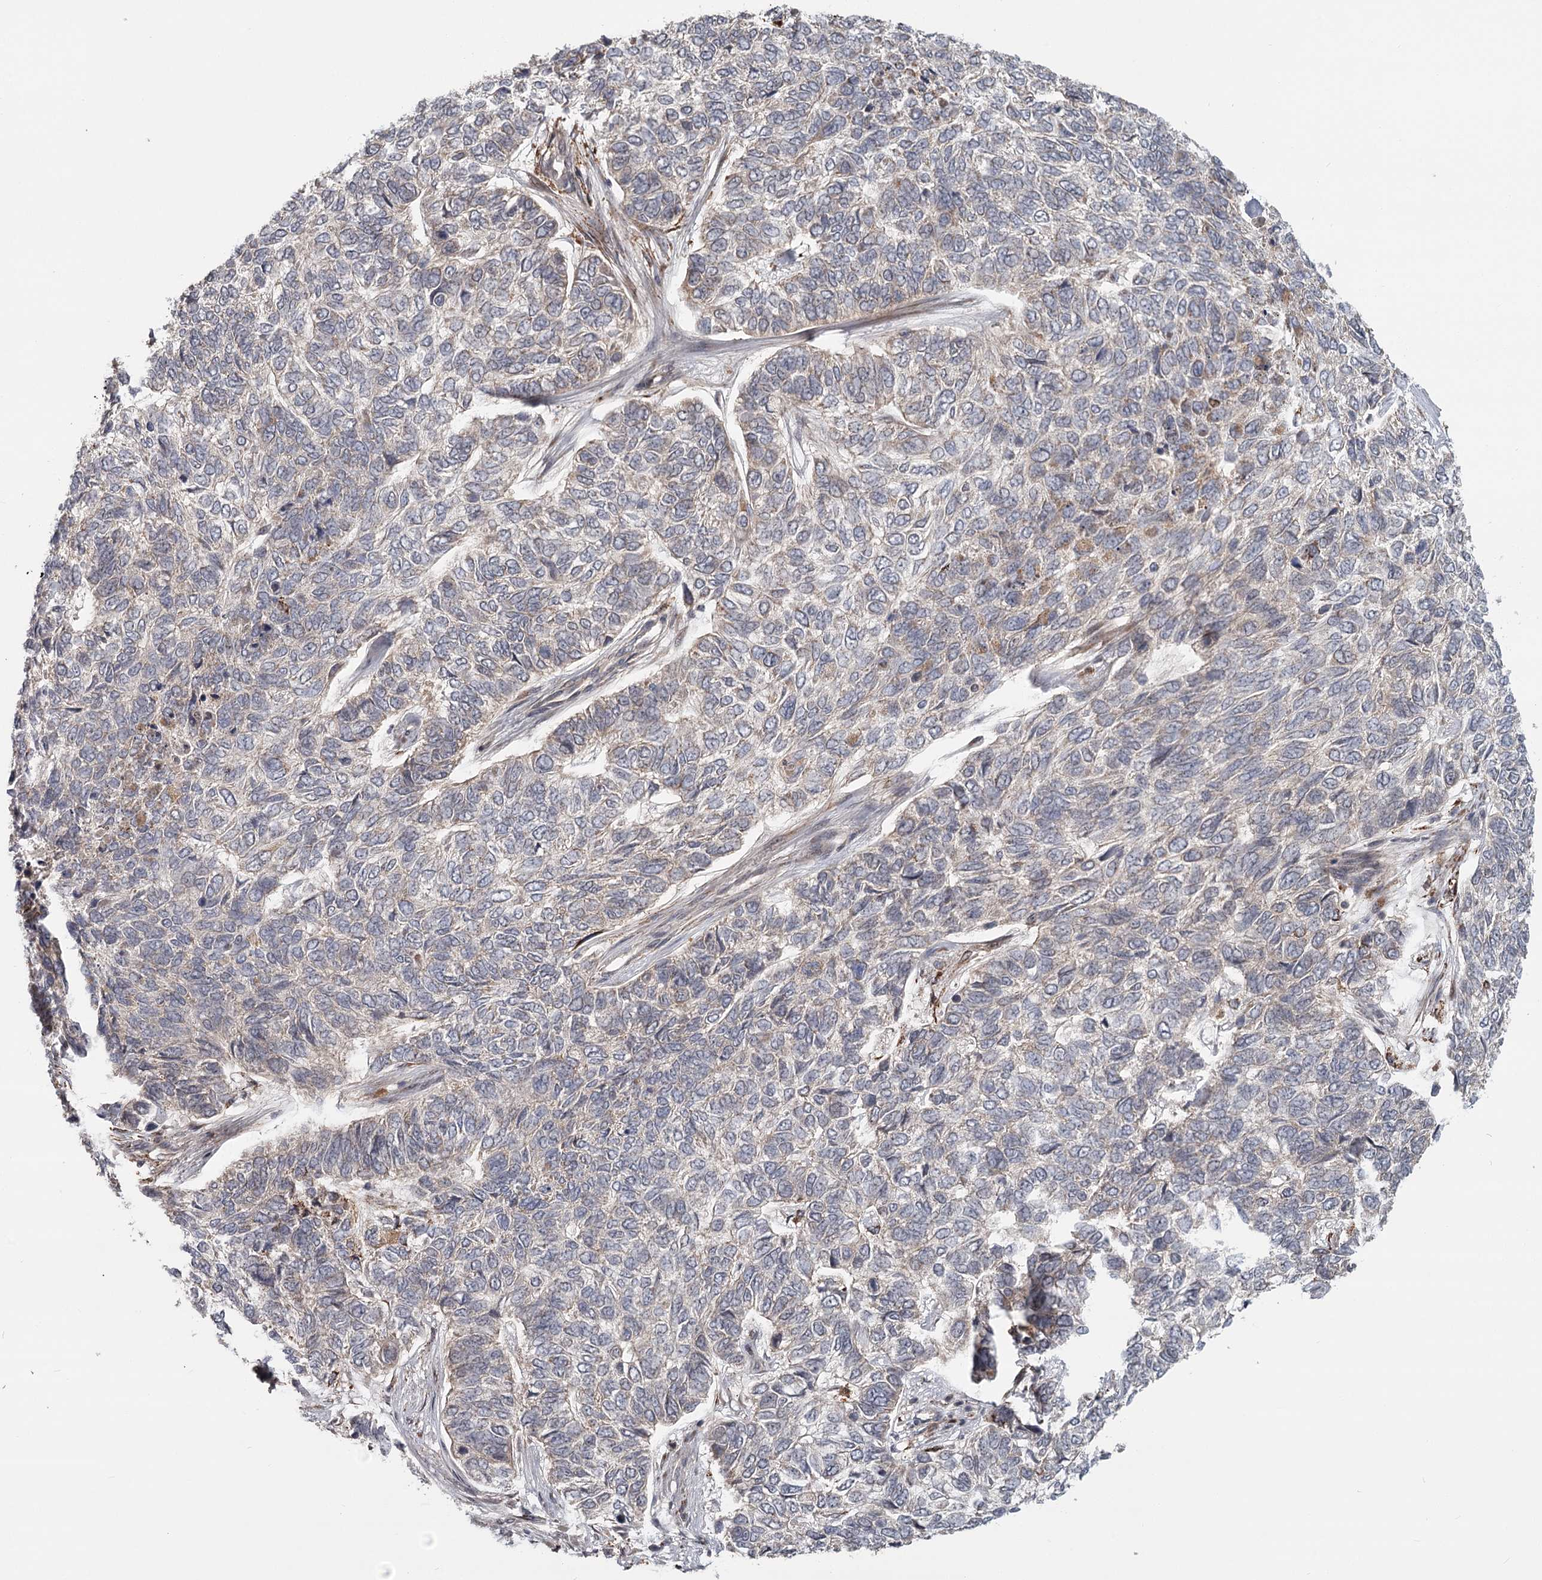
{"staining": {"intensity": "negative", "quantity": "none", "location": "none"}, "tissue": "skin cancer", "cell_type": "Tumor cells", "image_type": "cancer", "snomed": [{"axis": "morphology", "description": "Basal cell carcinoma"}, {"axis": "topography", "description": "Skin"}], "caption": "An immunohistochemistry photomicrograph of skin basal cell carcinoma is shown. There is no staining in tumor cells of skin basal cell carcinoma.", "gene": "CDC123", "patient": {"sex": "female", "age": 65}}